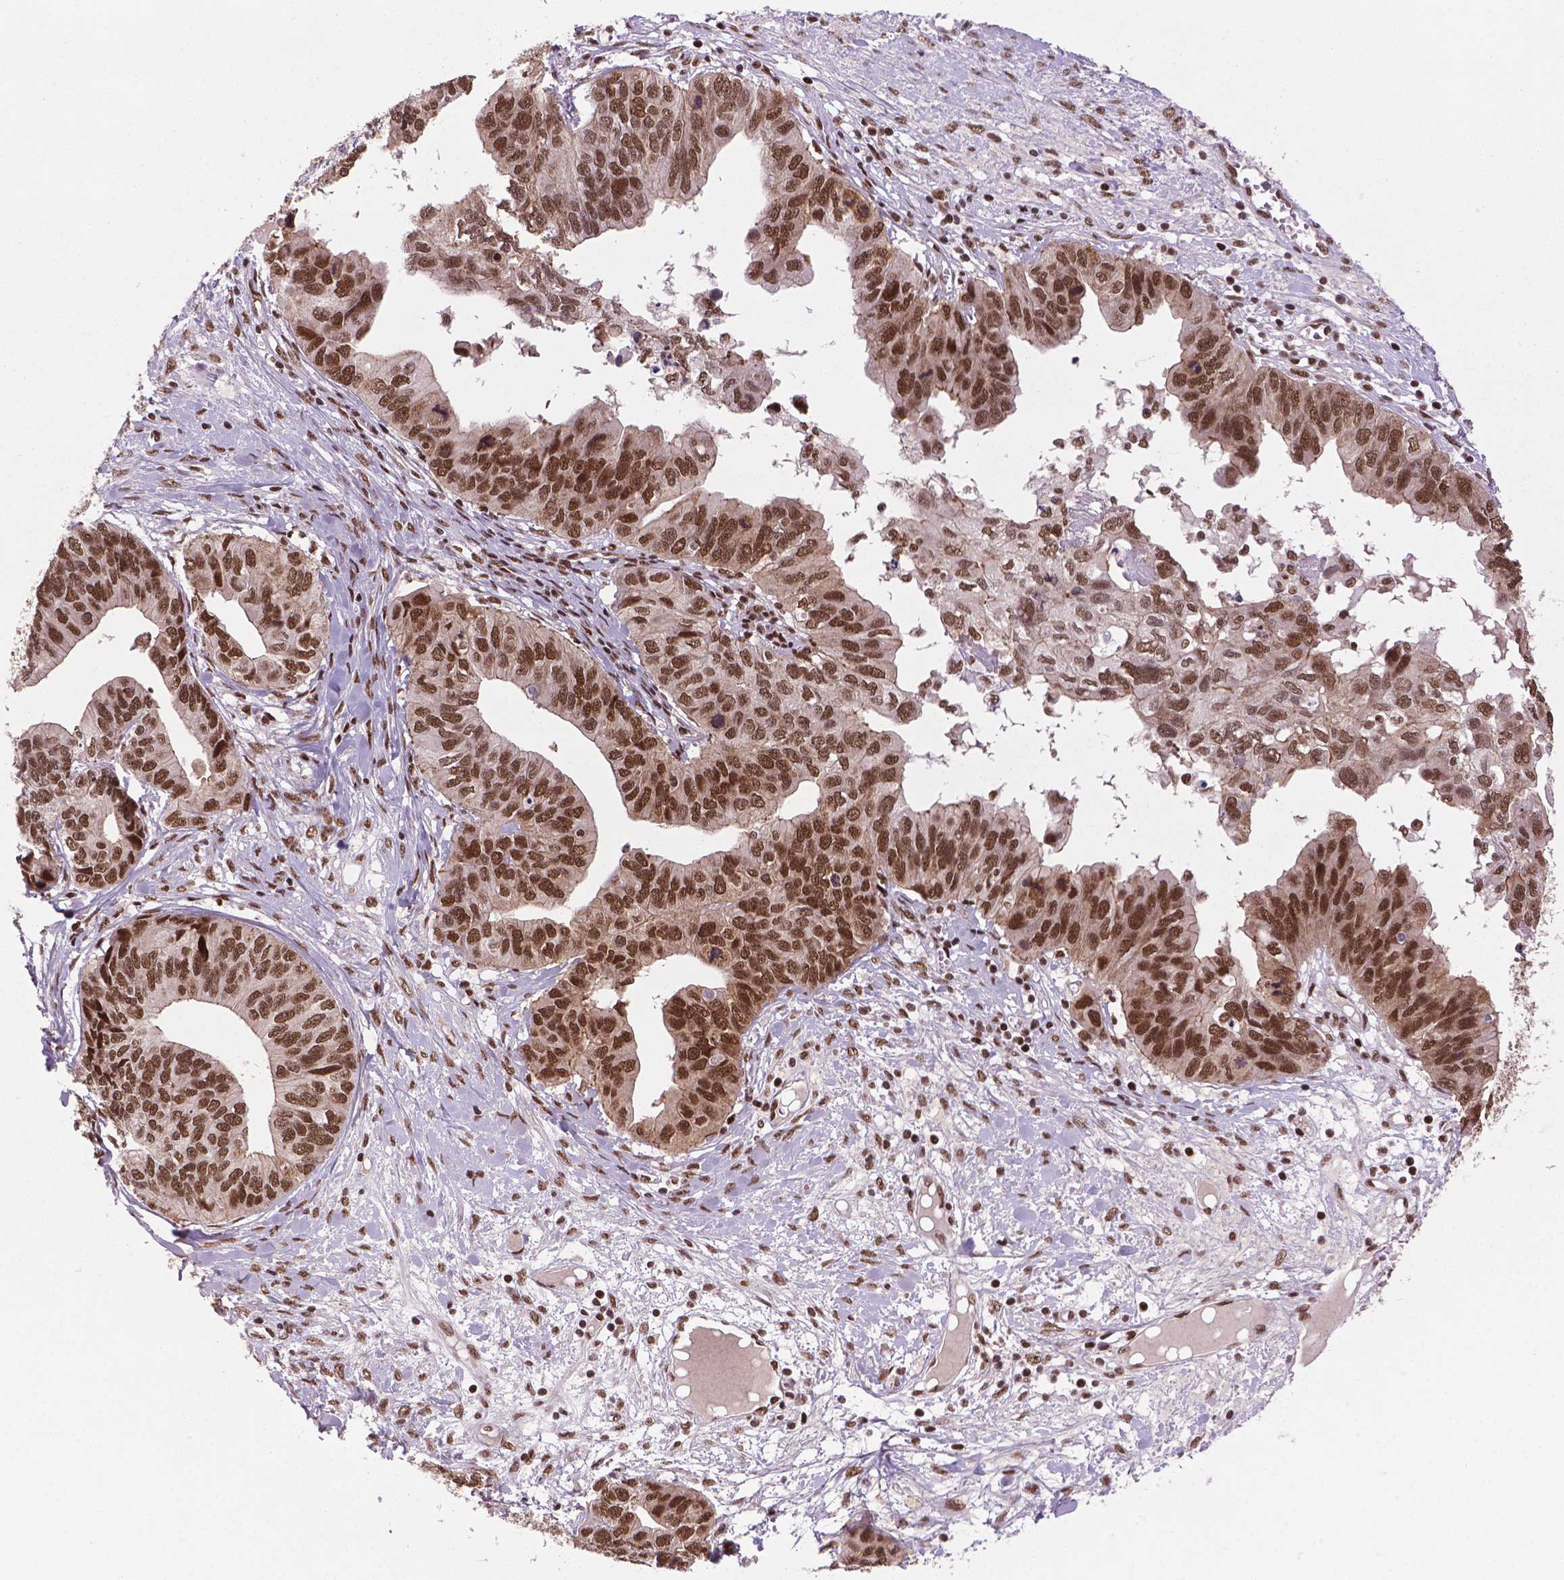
{"staining": {"intensity": "strong", "quantity": ">75%", "location": "nuclear"}, "tissue": "ovarian cancer", "cell_type": "Tumor cells", "image_type": "cancer", "snomed": [{"axis": "morphology", "description": "Cystadenocarcinoma, mucinous, NOS"}, {"axis": "topography", "description": "Ovary"}], "caption": "Protein expression by IHC reveals strong nuclear expression in approximately >75% of tumor cells in ovarian mucinous cystadenocarcinoma.", "gene": "SIRT6", "patient": {"sex": "female", "age": 76}}